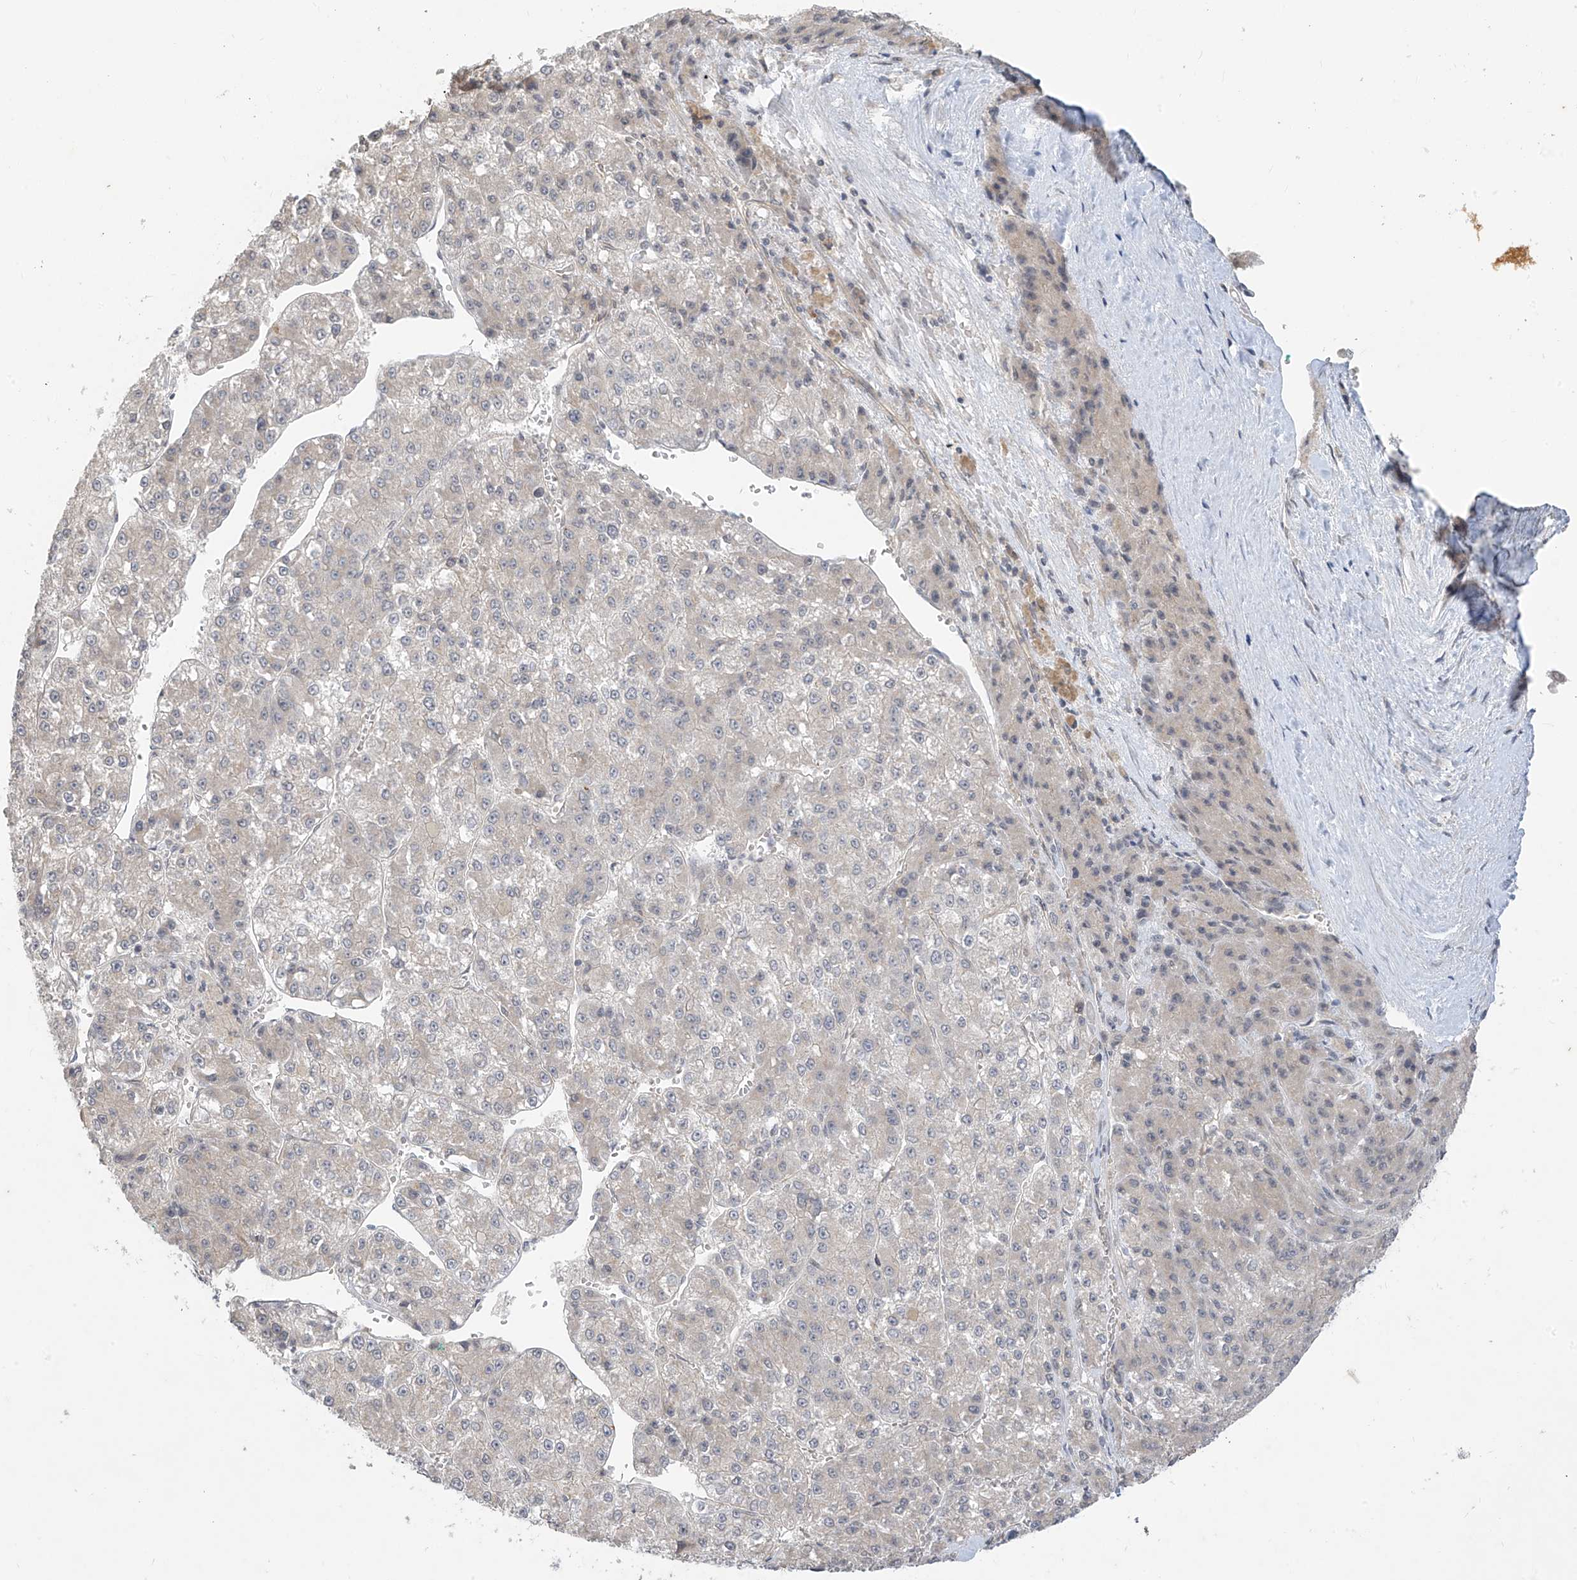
{"staining": {"intensity": "negative", "quantity": "none", "location": "none"}, "tissue": "liver cancer", "cell_type": "Tumor cells", "image_type": "cancer", "snomed": [{"axis": "morphology", "description": "Carcinoma, Hepatocellular, NOS"}, {"axis": "topography", "description": "Liver"}], "caption": "This is an immunohistochemistry image of human hepatocellular carcinoma (liver). There is no staining in tumor cells.", "gene": "DGKQ", "patient": {"sex": "female", "age": 73}}